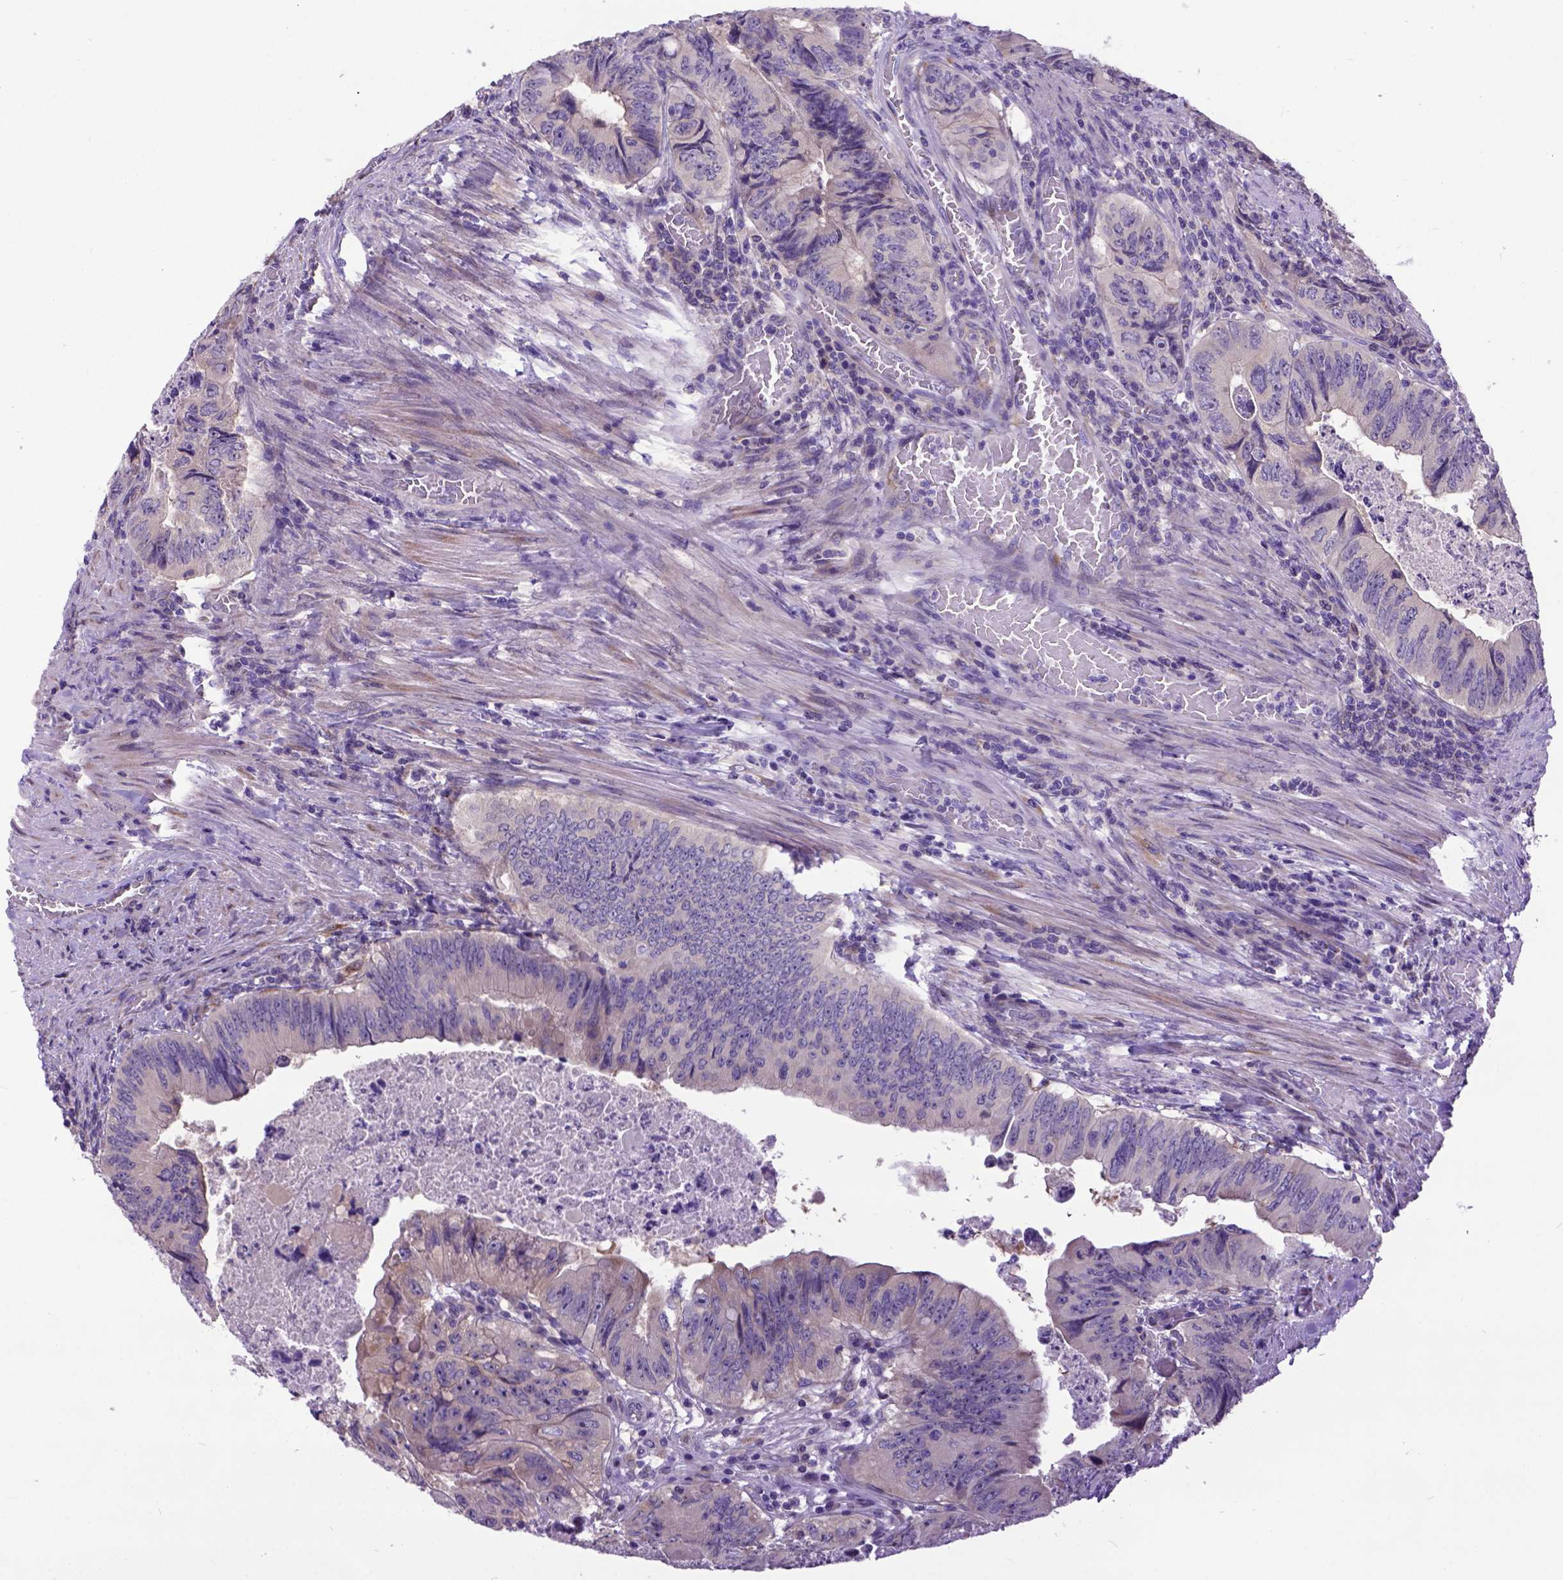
{"staining": {"intensity": "negative", "quantity": "none", "location": "none"}, "tissue": "colorectal cancer", "cell_type": "Tumor cells", "image_type": "cancer", "snomed": [{"axis": "morphology", "description": "Adenocarcinoma, NOS"}, {"axis": "topography", "description": "Colon"}], "caption": "Colorectal adenocarcinoma stained for a protein using immunohistochemistry exhibits no expression tumor cells.", "gene": "NEK5", "patient": {"sex": "female", "age": 84}}